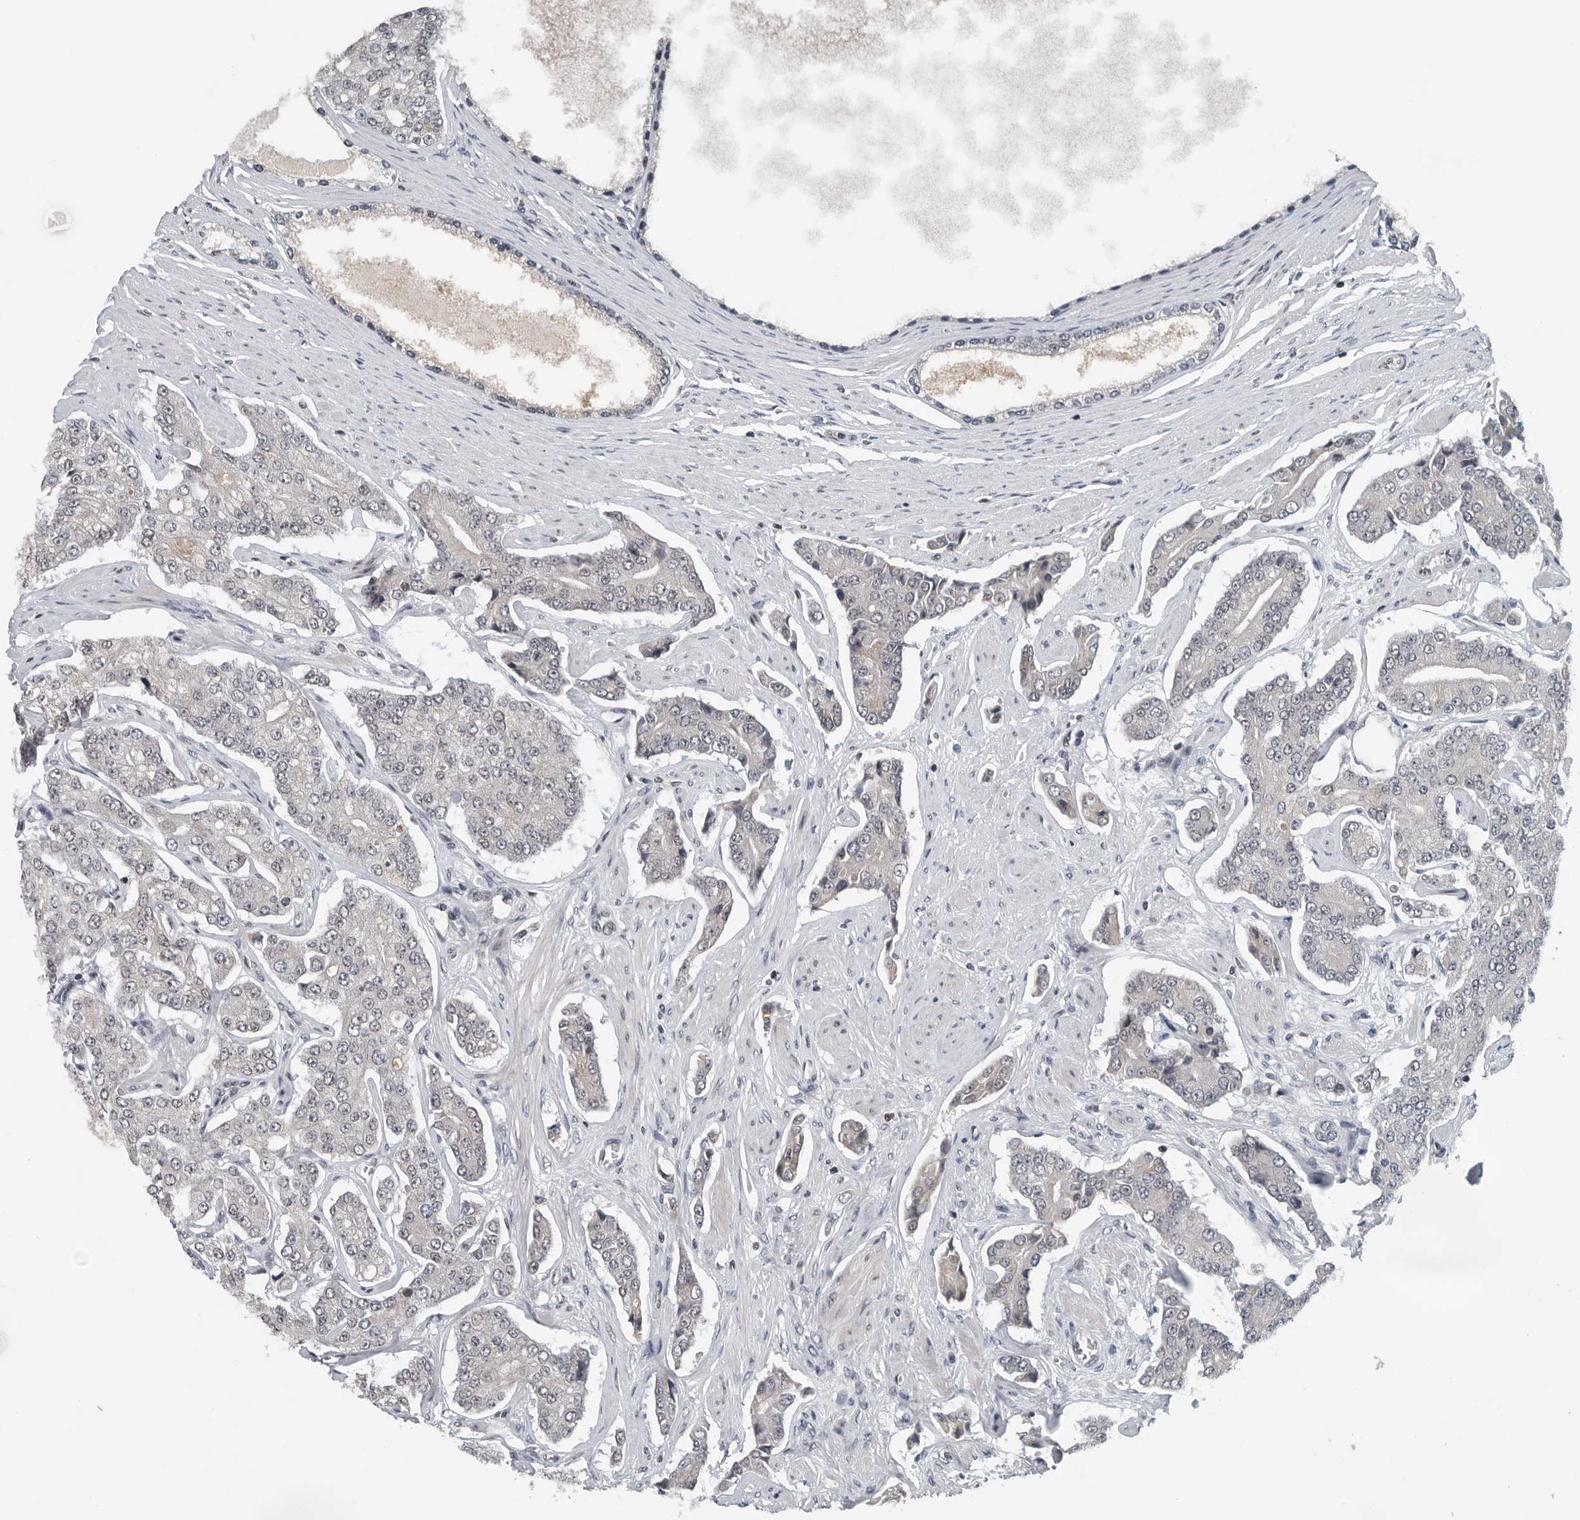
{"staining": {"intensity": "weak", "quantity": "25%-75%", "location": "nuclear"}, "tissue": "prostate cancer", "cell_type": "Tumor cells", "image_type": "cancer", "snomed": [{"axis": "morphology", "description": "Adenocarcinoma, High grade"}, {"axis": "topography", "description": "Prostate"}], "caption": "Weak nuclear expression is present in approximately 25%-75% of tumor cells in prostate cancer. The staining was performed using DAB (3,3'-diaminobenzidine), with brown indicating positive protein expression. Nuclei are stained blue with hematoxylin.", "gene": "SENP7", "patient": {"sex": "male", "age": 71}}